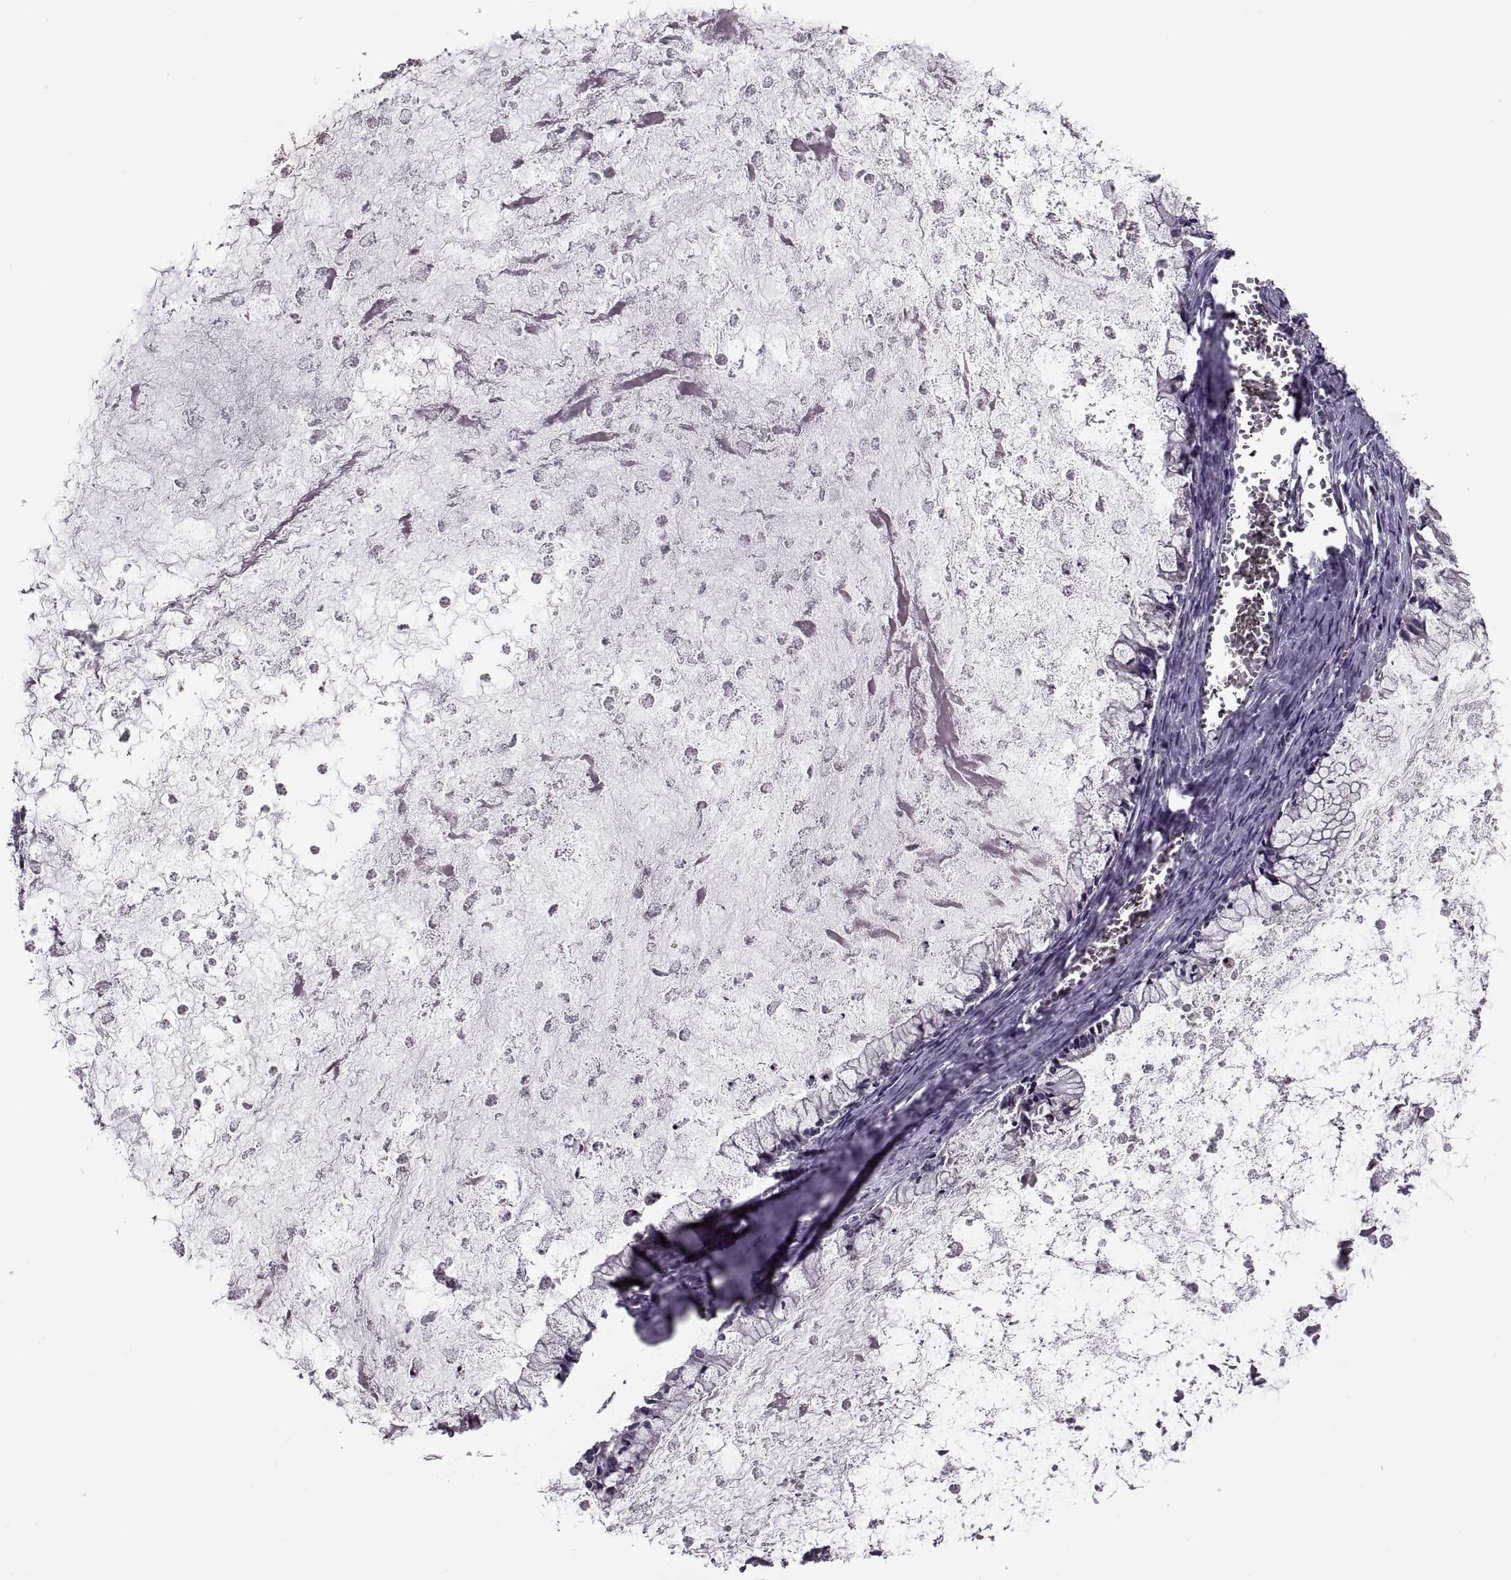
{"staining": {"intensity": "negative", "quantity": "none", "location": "none"}, "tissue": "ovarian cancer", "cell_type": "Tumor cells", "image_type": "cancer", "snomed": [{"axis": "morphology", "description": "Cystadenocarcinoma, mucinous, NOS"}, {"axis": "topography", "description": "Ovary"}], "caption": "The histopathology image demonstrates no staining of tumor cells in mucinous cystadenocarcinoma (ovarian).", "gene": "PRSS54", "patient": {"sex": "female", "age": 67}}